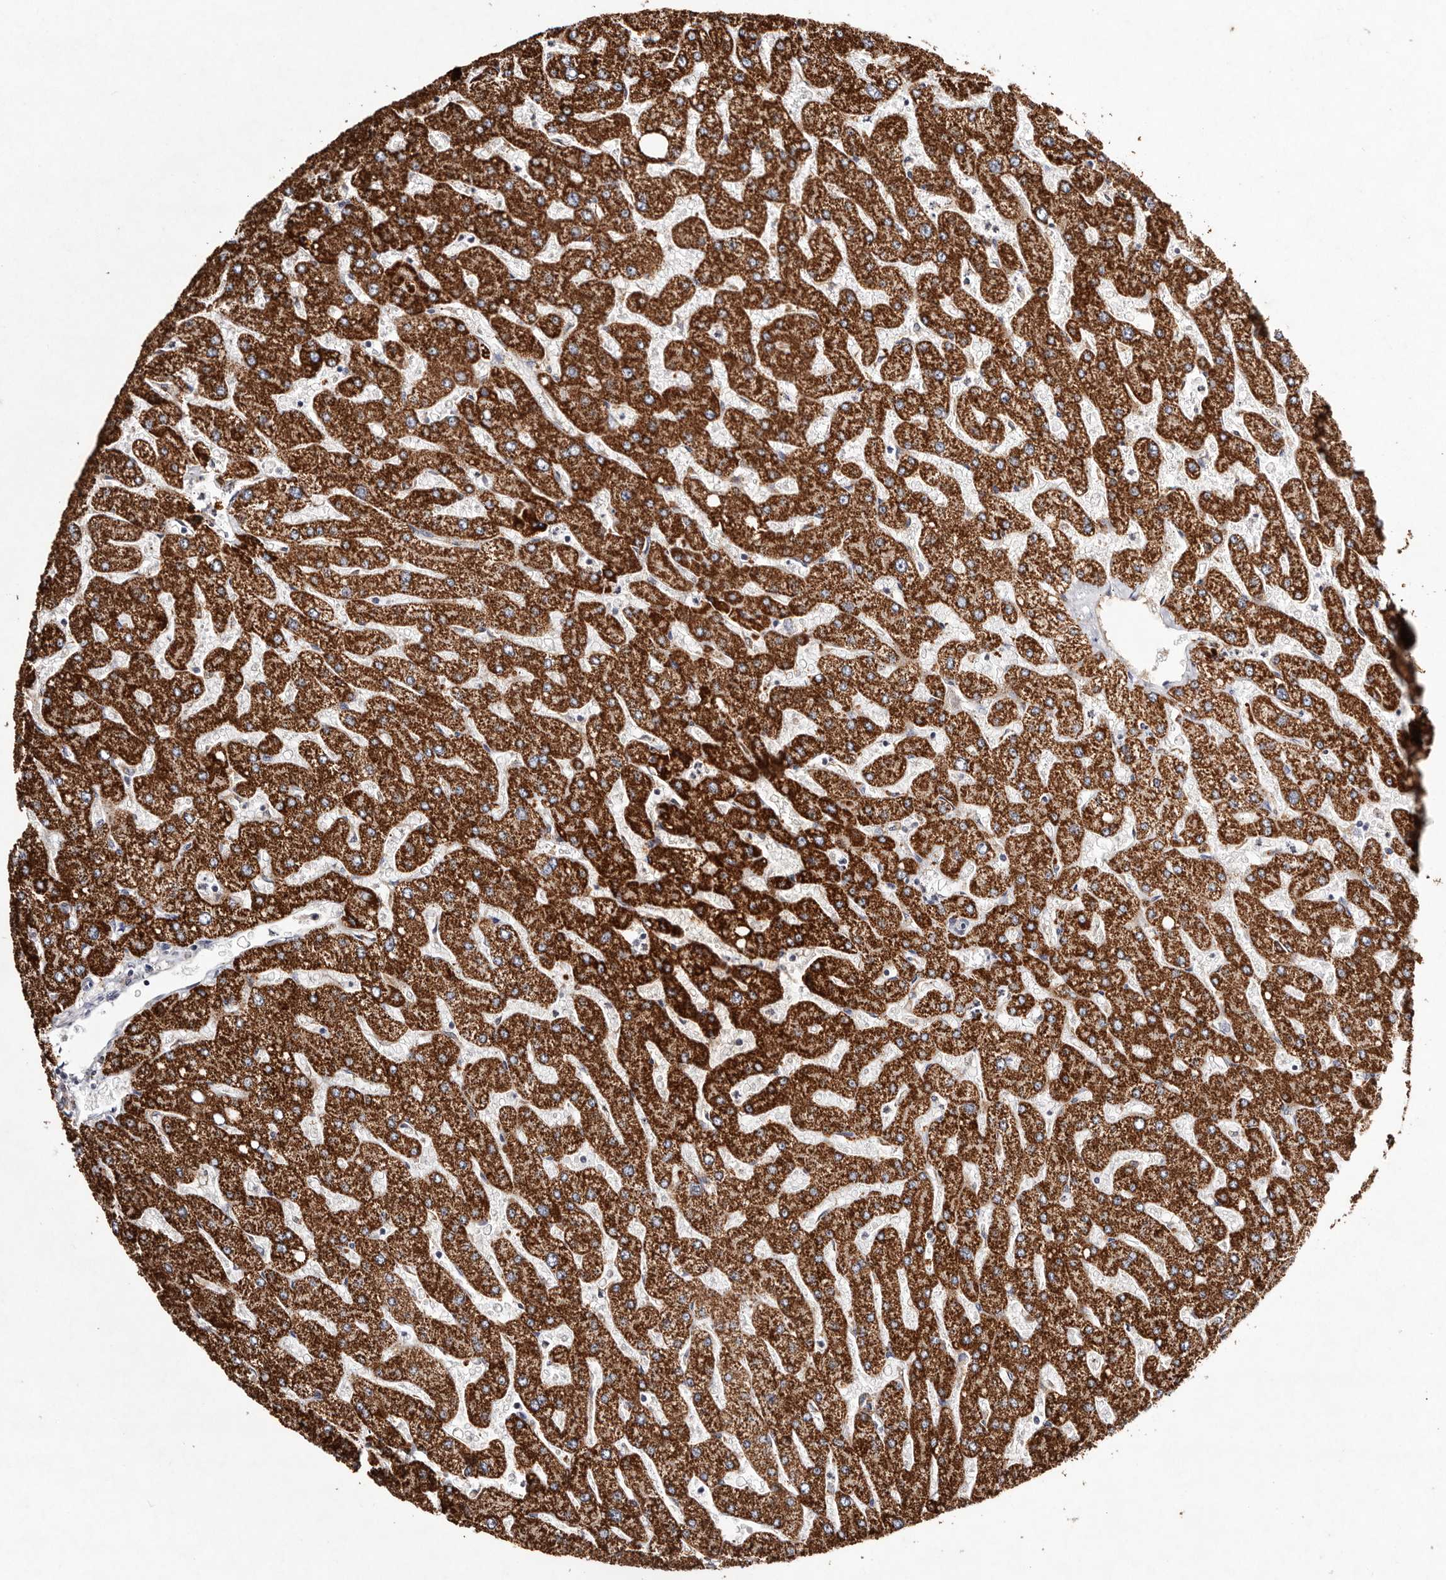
{"staining": {"intensity": "weak", "quantity": "<25%", "location": "cytoplasmic/membranous"}, "tissue": "liver", "cell_type": "Cholangiocytes", "image_type": "normal", "snomed": [{"axis": "morphology", "description": "Normal tissue, NOS"}, {"axis": "topography", "description": "Liver"}], "caption": "A histopathology image of liver stained for a protein shows no brown staining in cholangiocytes. Brightfield microscopy of immunohistochemistry (IHC) stained with DAB (brown) and hematoxylin (blue), captured at high magnification.", "gene": "TSC2", "patient": {"sex": "male", "age": 55}}